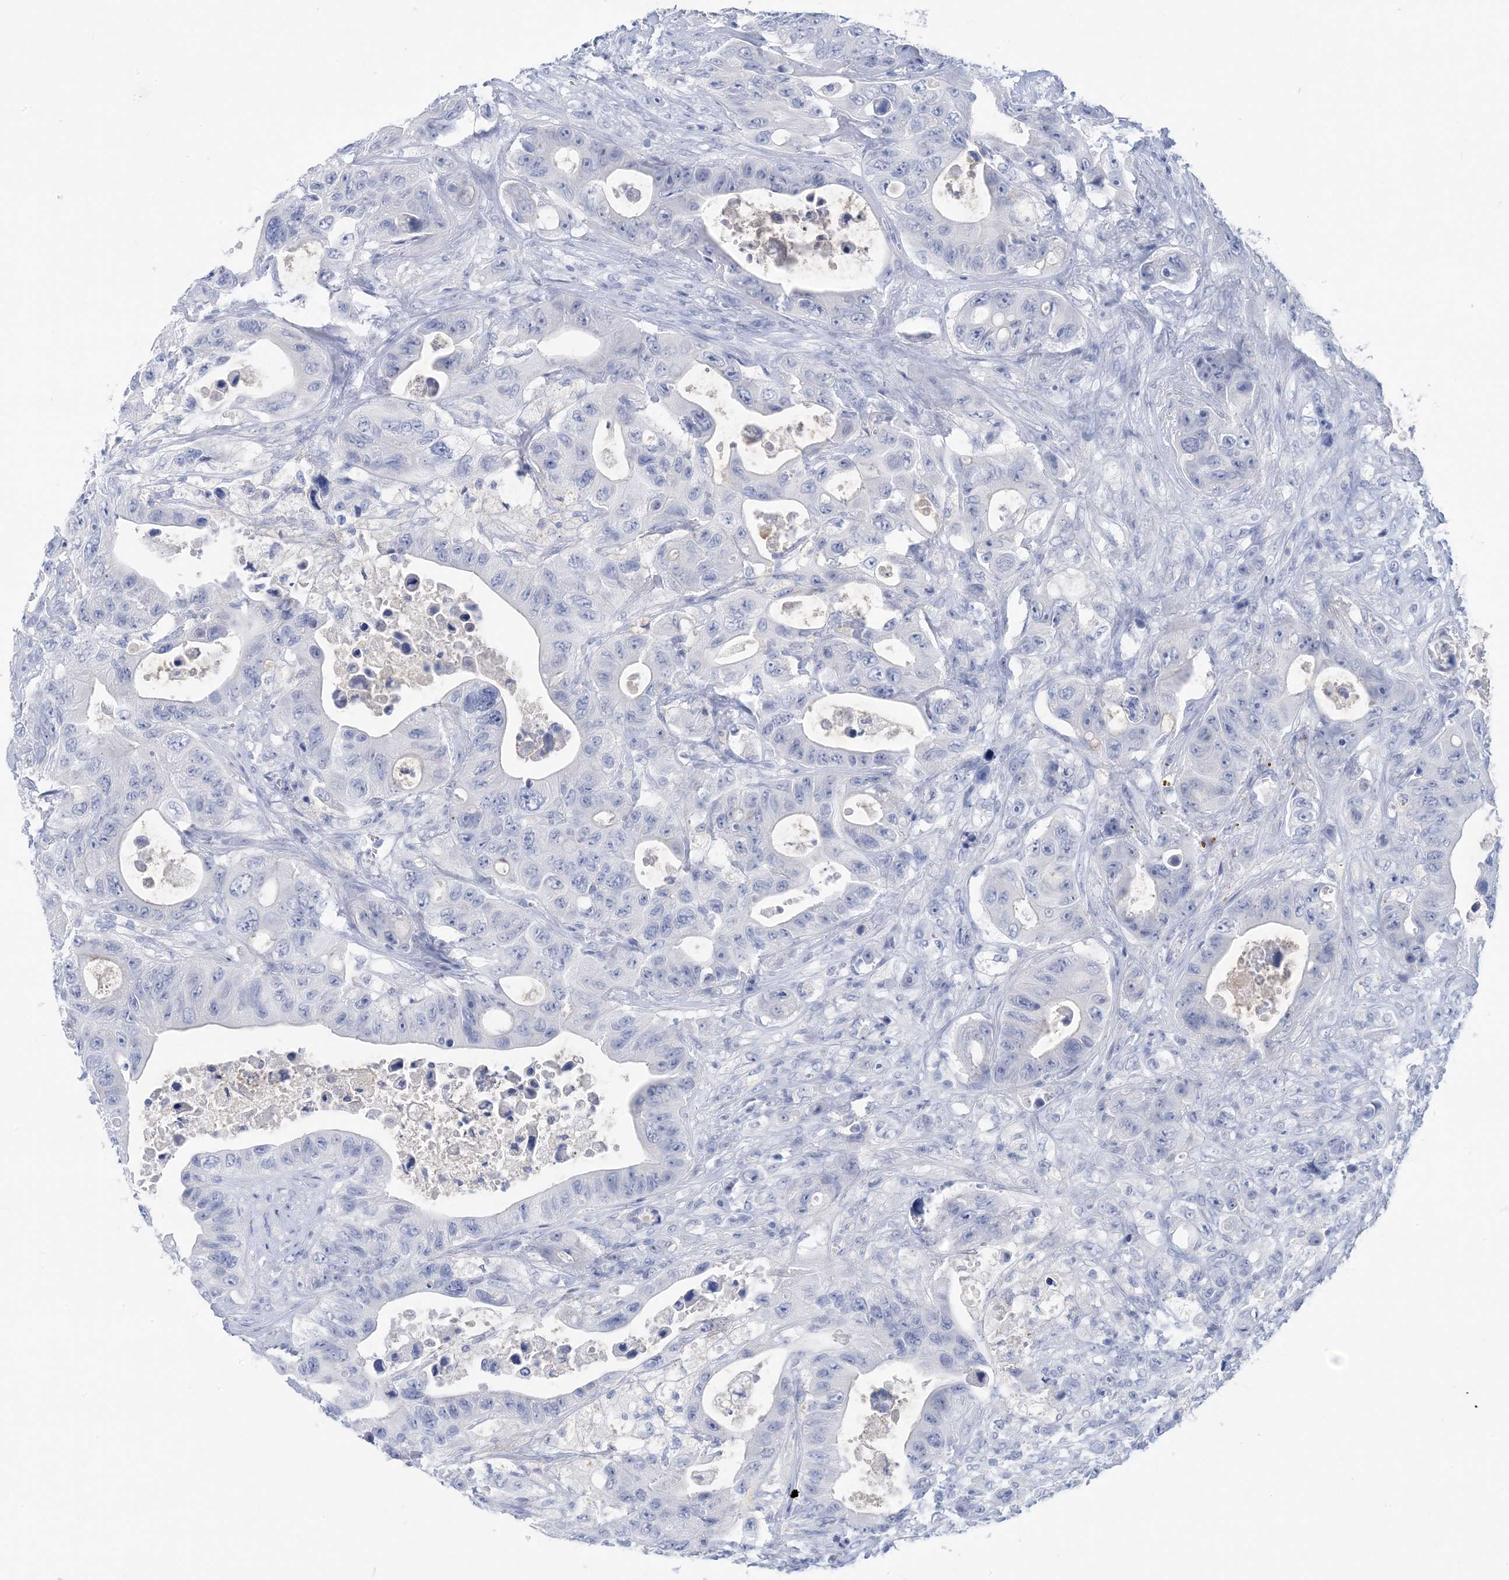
{"staining": {"intensity": "negative", "quantity": "none", "location": "none"}, "tissue": "colorectal cancer", "cell_type": "Tumor cells", "image_type": "cancer", "snomed": [{"axis": "morphology", "description": "Adenocarcinoma, NOS"}, {"axis": "topography", "description": "Colon"}], "caption": "Immunohistochemistry micrograph of human adenocarcinoma (colorectal) stained for a protein (brown), which displays no positivity in tumor cells.", "gene": "SH3YL1", "patient": {"sex": "female", "age": 46}}